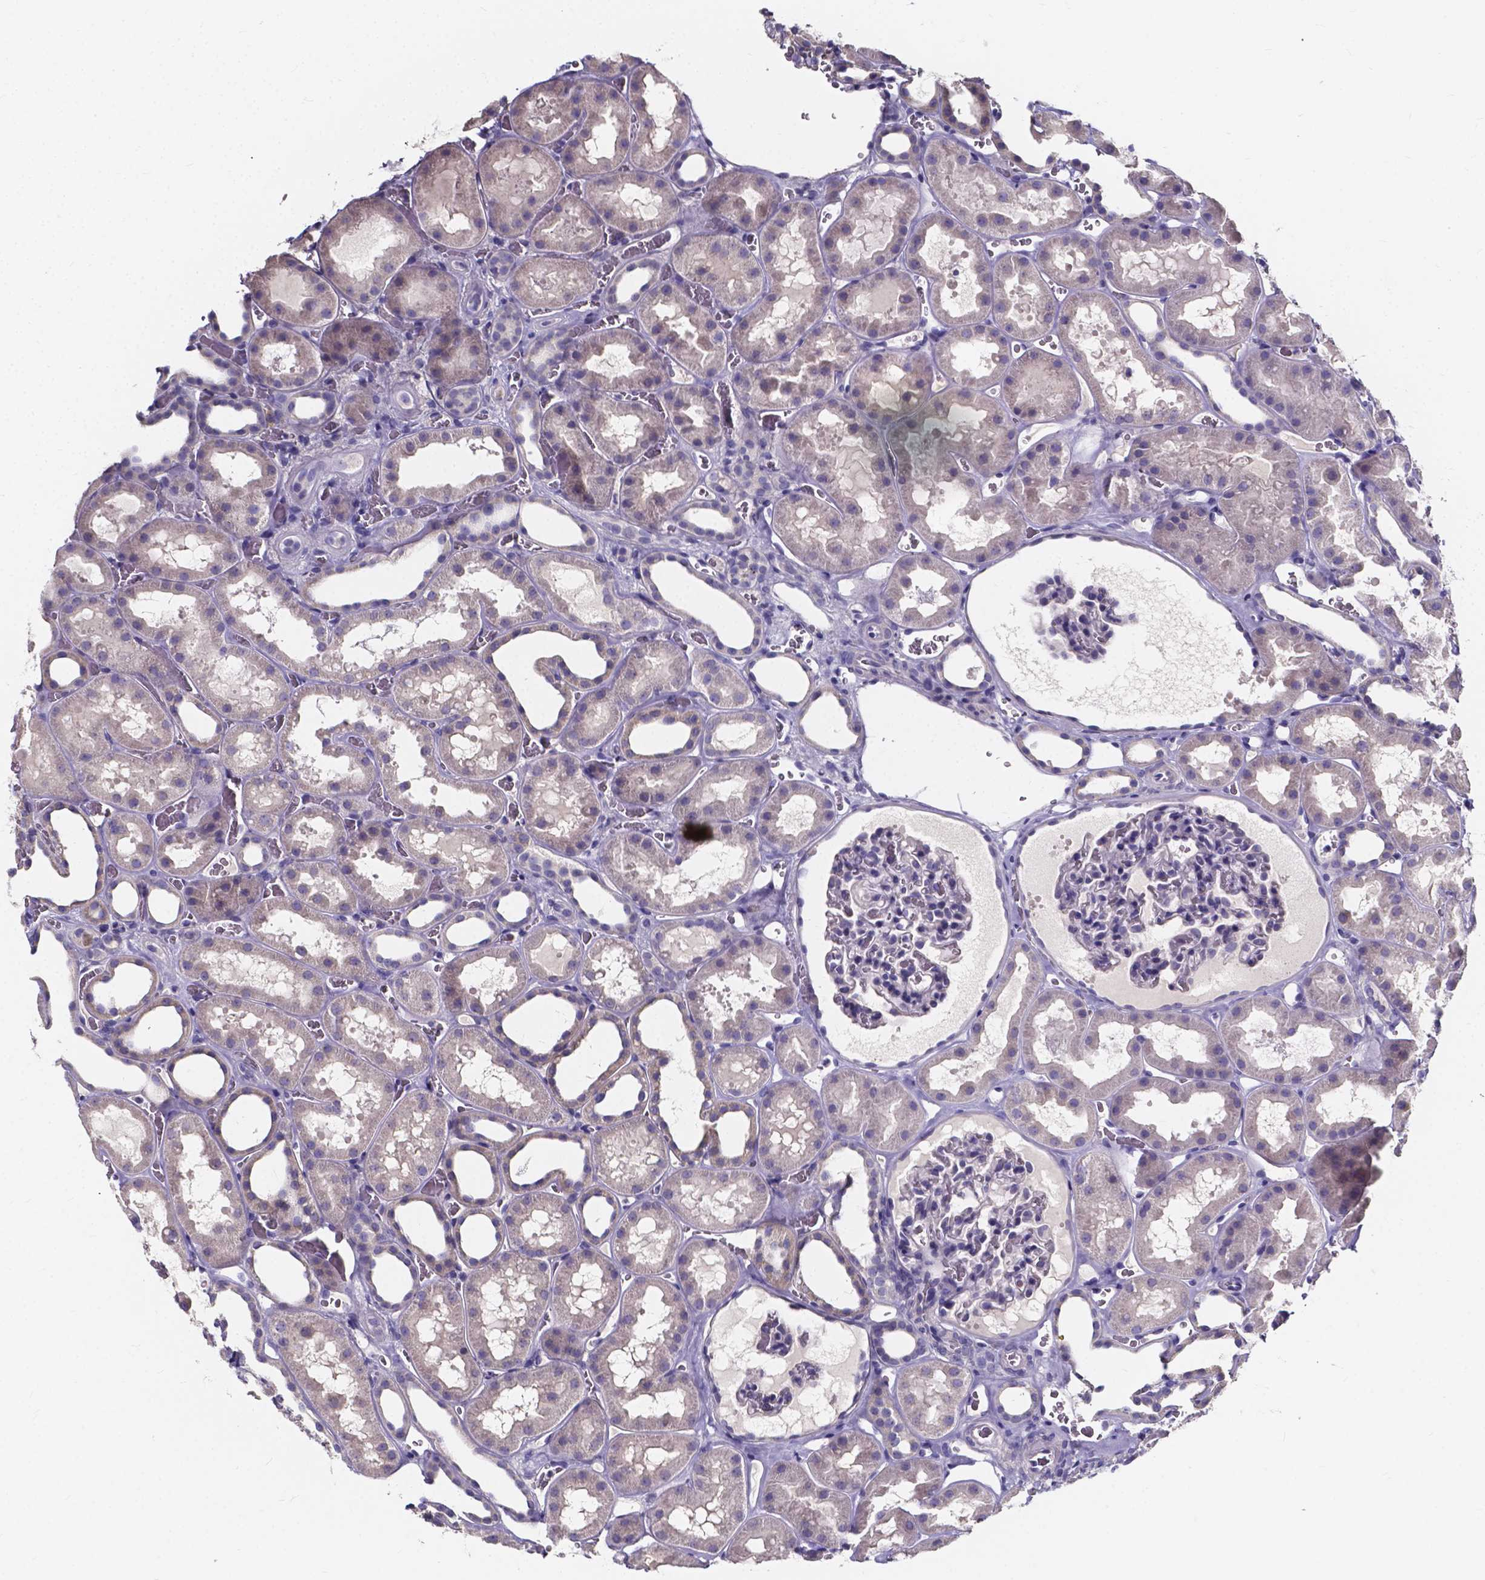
{"staining": {"intensity": "negative", "quantity": "none", "location": "none"}, "tissue": "kidney", "cell_type": "Cells in glomeruli", "image_type": "normal", "snomed": [{"axis": "morphology", "description": "Normal tissue, NOS"}, {"axis": "topography", "description": "Kidney"}], "caption": "The photomicrograph reveals no staining of cells in glomeruli in benign kidney. The staining is performed using DAB brown chromogen with nuclei counter-stained in using hematoxylin.", "gene": "SPOCD1", "patient": {"sex": "female", "age": 41}}